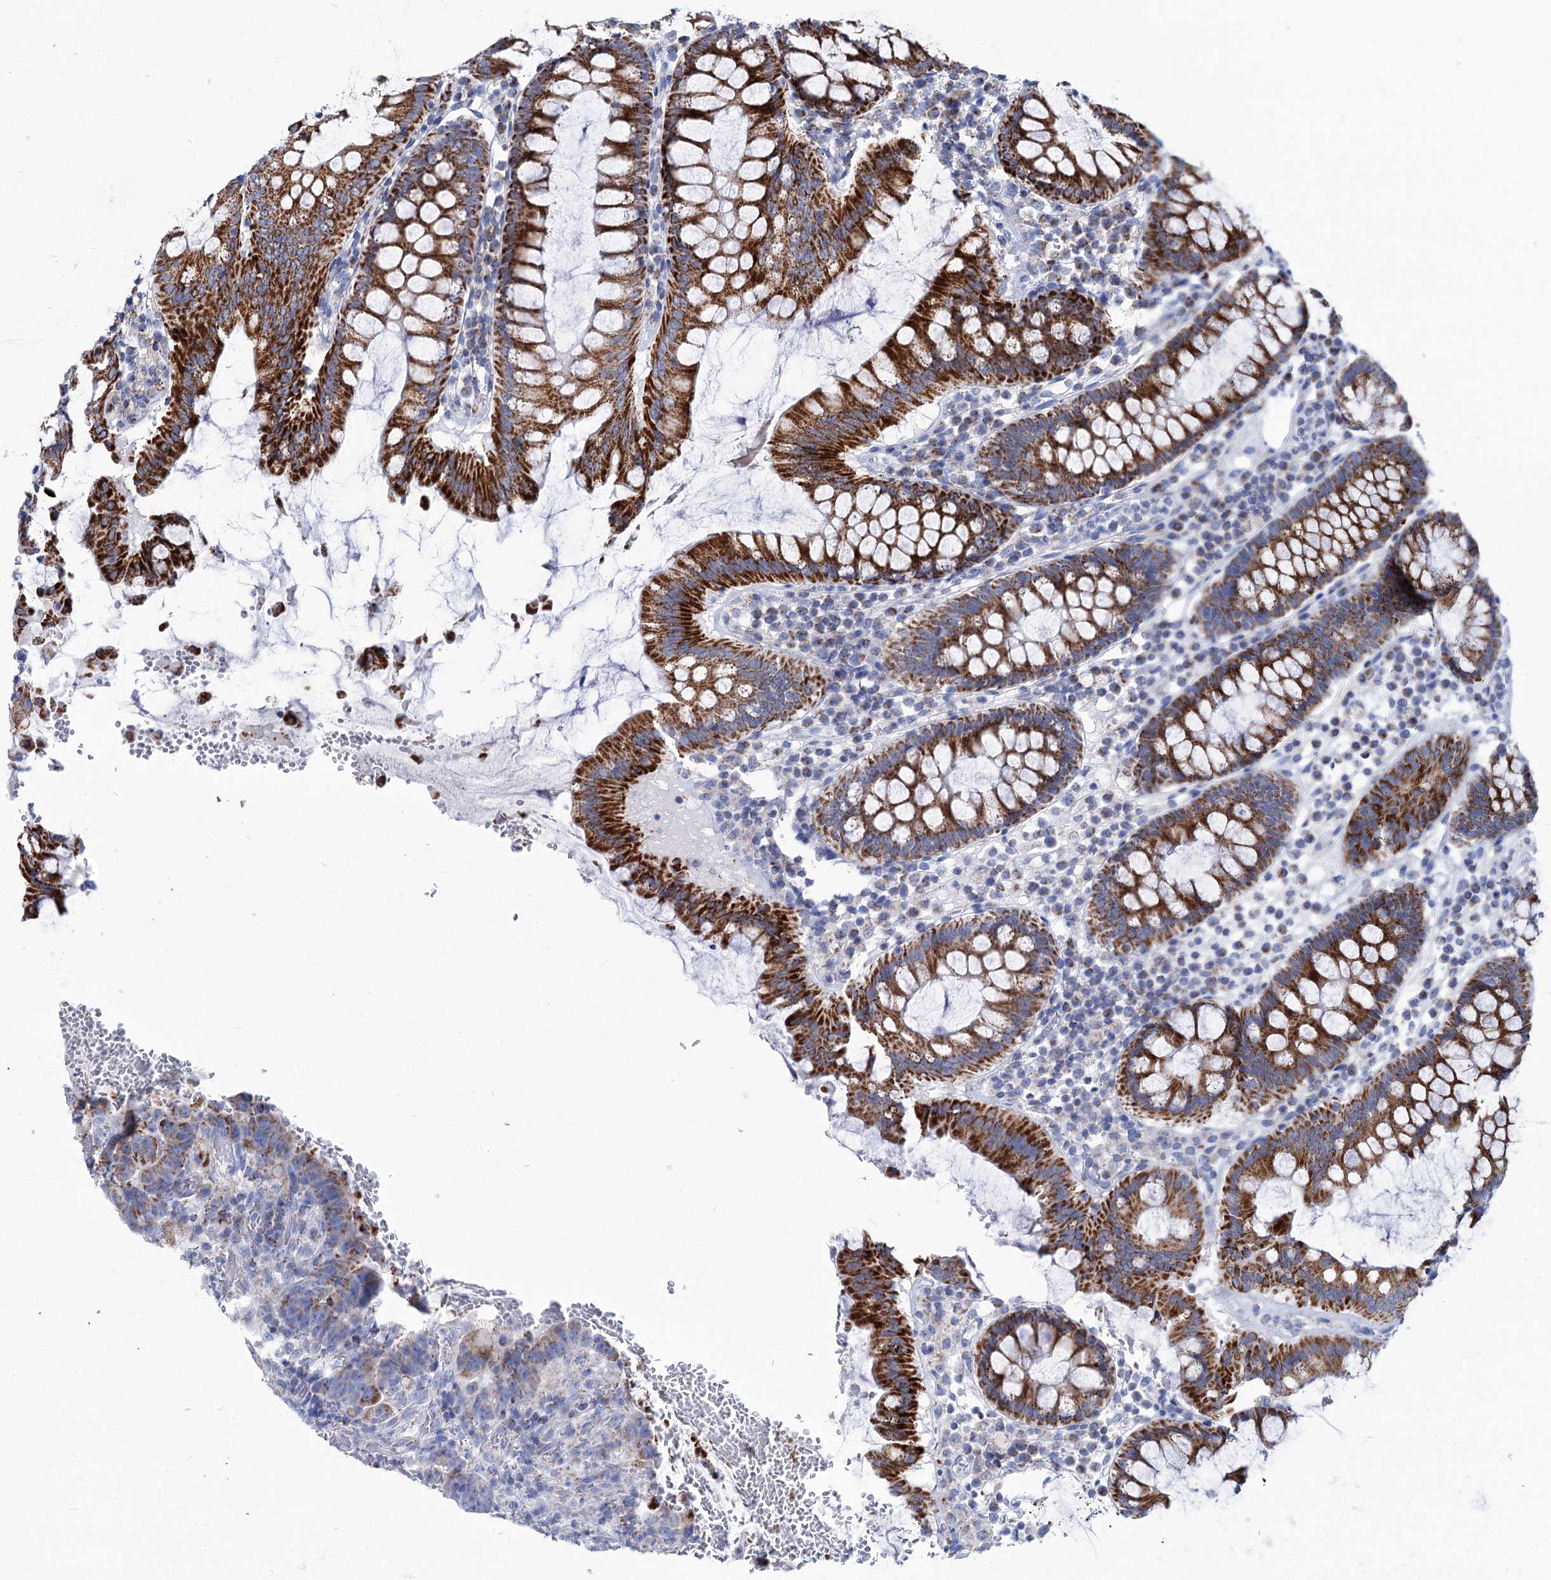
{"staining": {"intensity": "strong", "quantity": ">75%", "location": "cytoplasmic/membranous"}, "tissue": "colorectal cancer", "cell_type": "Tumor cells", "image_type": "cancer", "snomed": [{"axis": "morphology", "description": "Normal tissue, NOS"}, {"axis": "morphology", "description": "Adenocarcinoma, NOS"}, {"axis": "topography", "description": "Colon"}], "caption": "Protein expression analysis of human colorectal adenocarcinoma reveals strong cytoplasmic/membranous staining in about >75% of tumor cells.", "gene": "UBASH3B", "patient": {"sex": "female", "age": 75}}